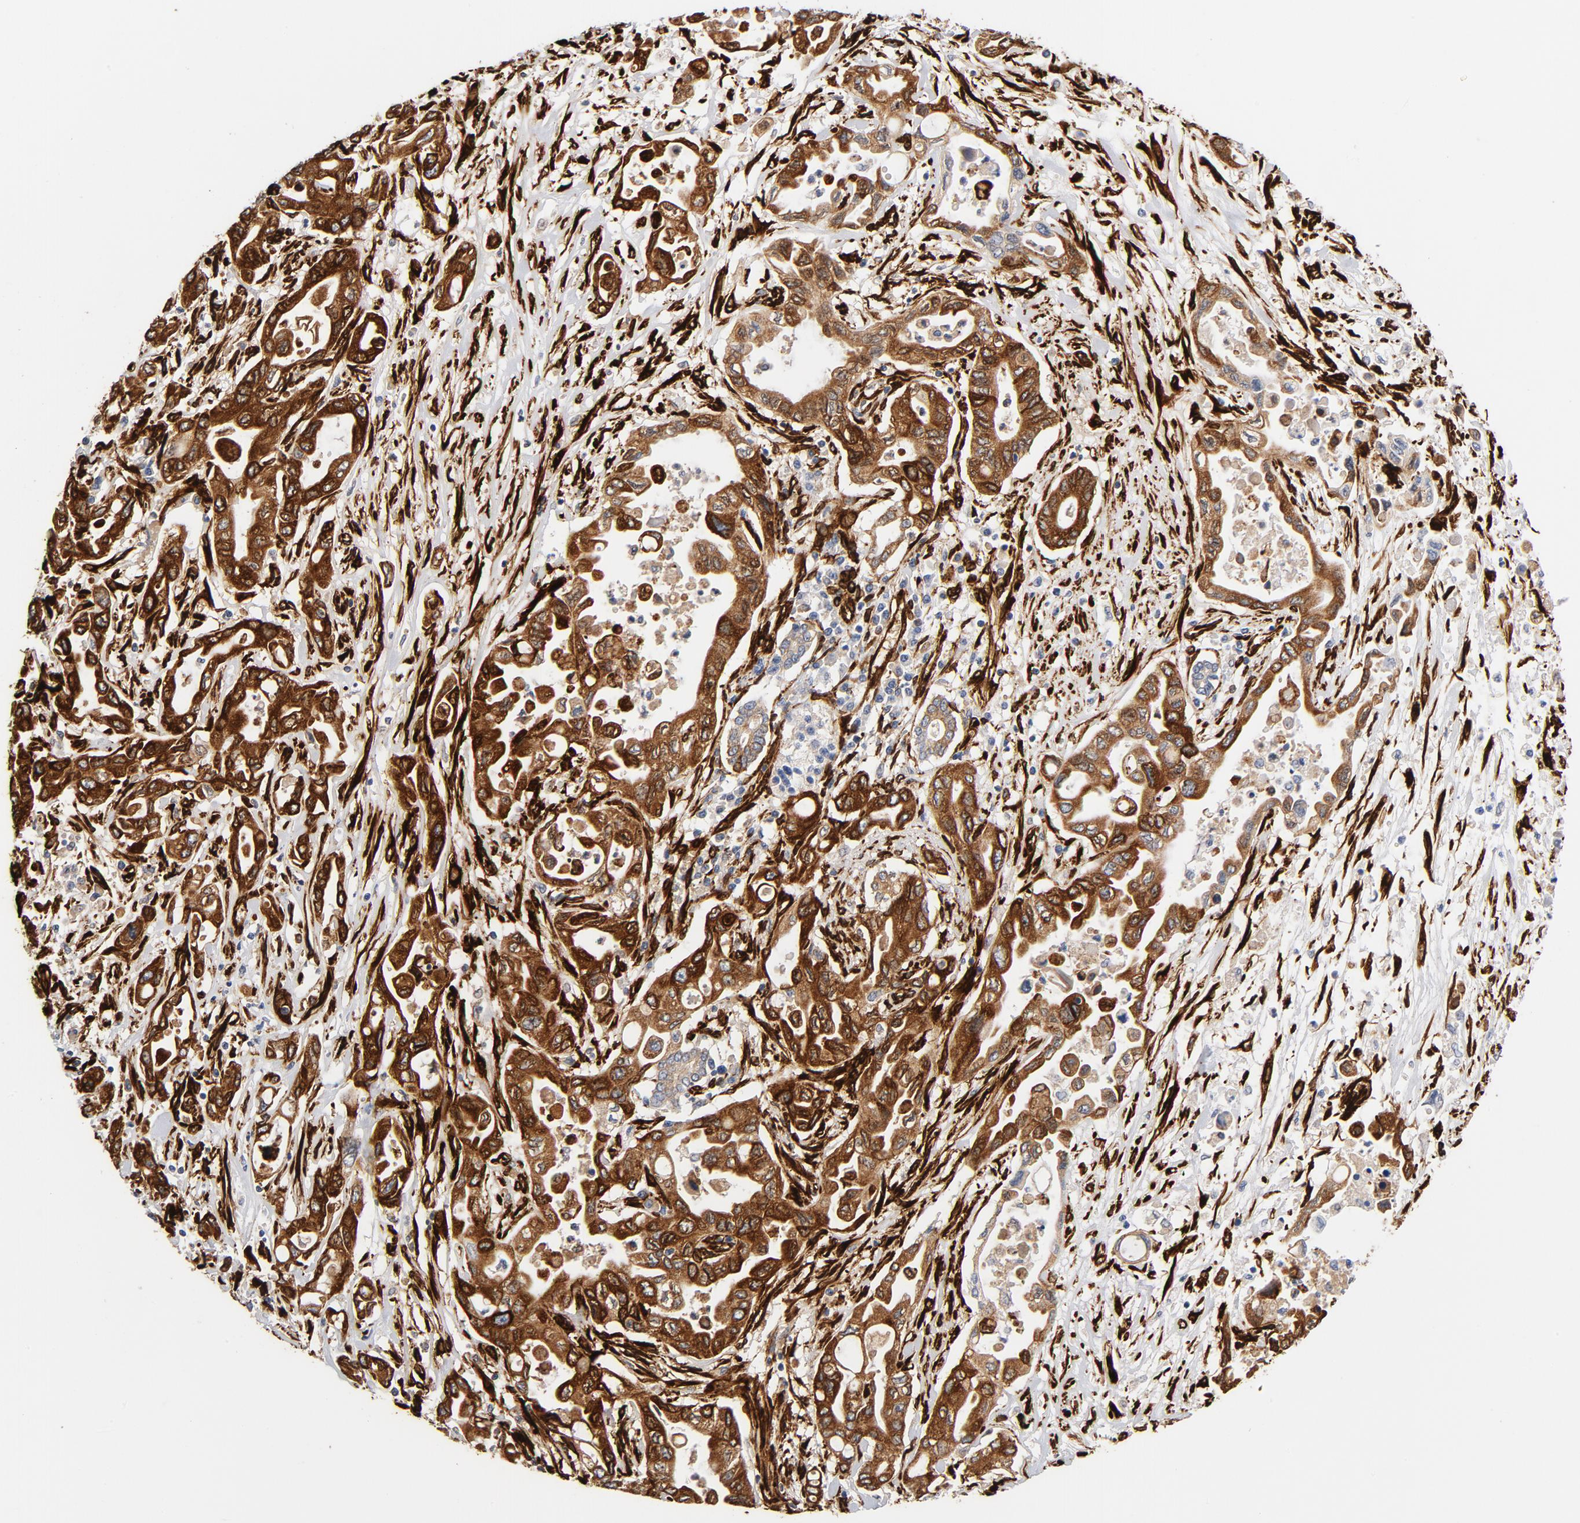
{"staining": {"intensity": "strong", "quantity": "25%-75%", "location": "cytoplasmic/membranous"}, "tissue": "pancreatic cancer", "cell_type": "Tumor cells", "image_type": "cancer", "snomed": [{"axis": "morphology", "description": "Adenocarcinoma, NOS"}, {"axis": "topography", "description": "Pancreas"}], "caption": "Immunohistochemical staining of pancreatic adenocarcinoma exhibits high levels of strong cytoplasmic/membranous positivity in about 25%-75% of tumor cells.", "gene": "SERPINH1", "patient": {"sex": "female", "age": 57}}